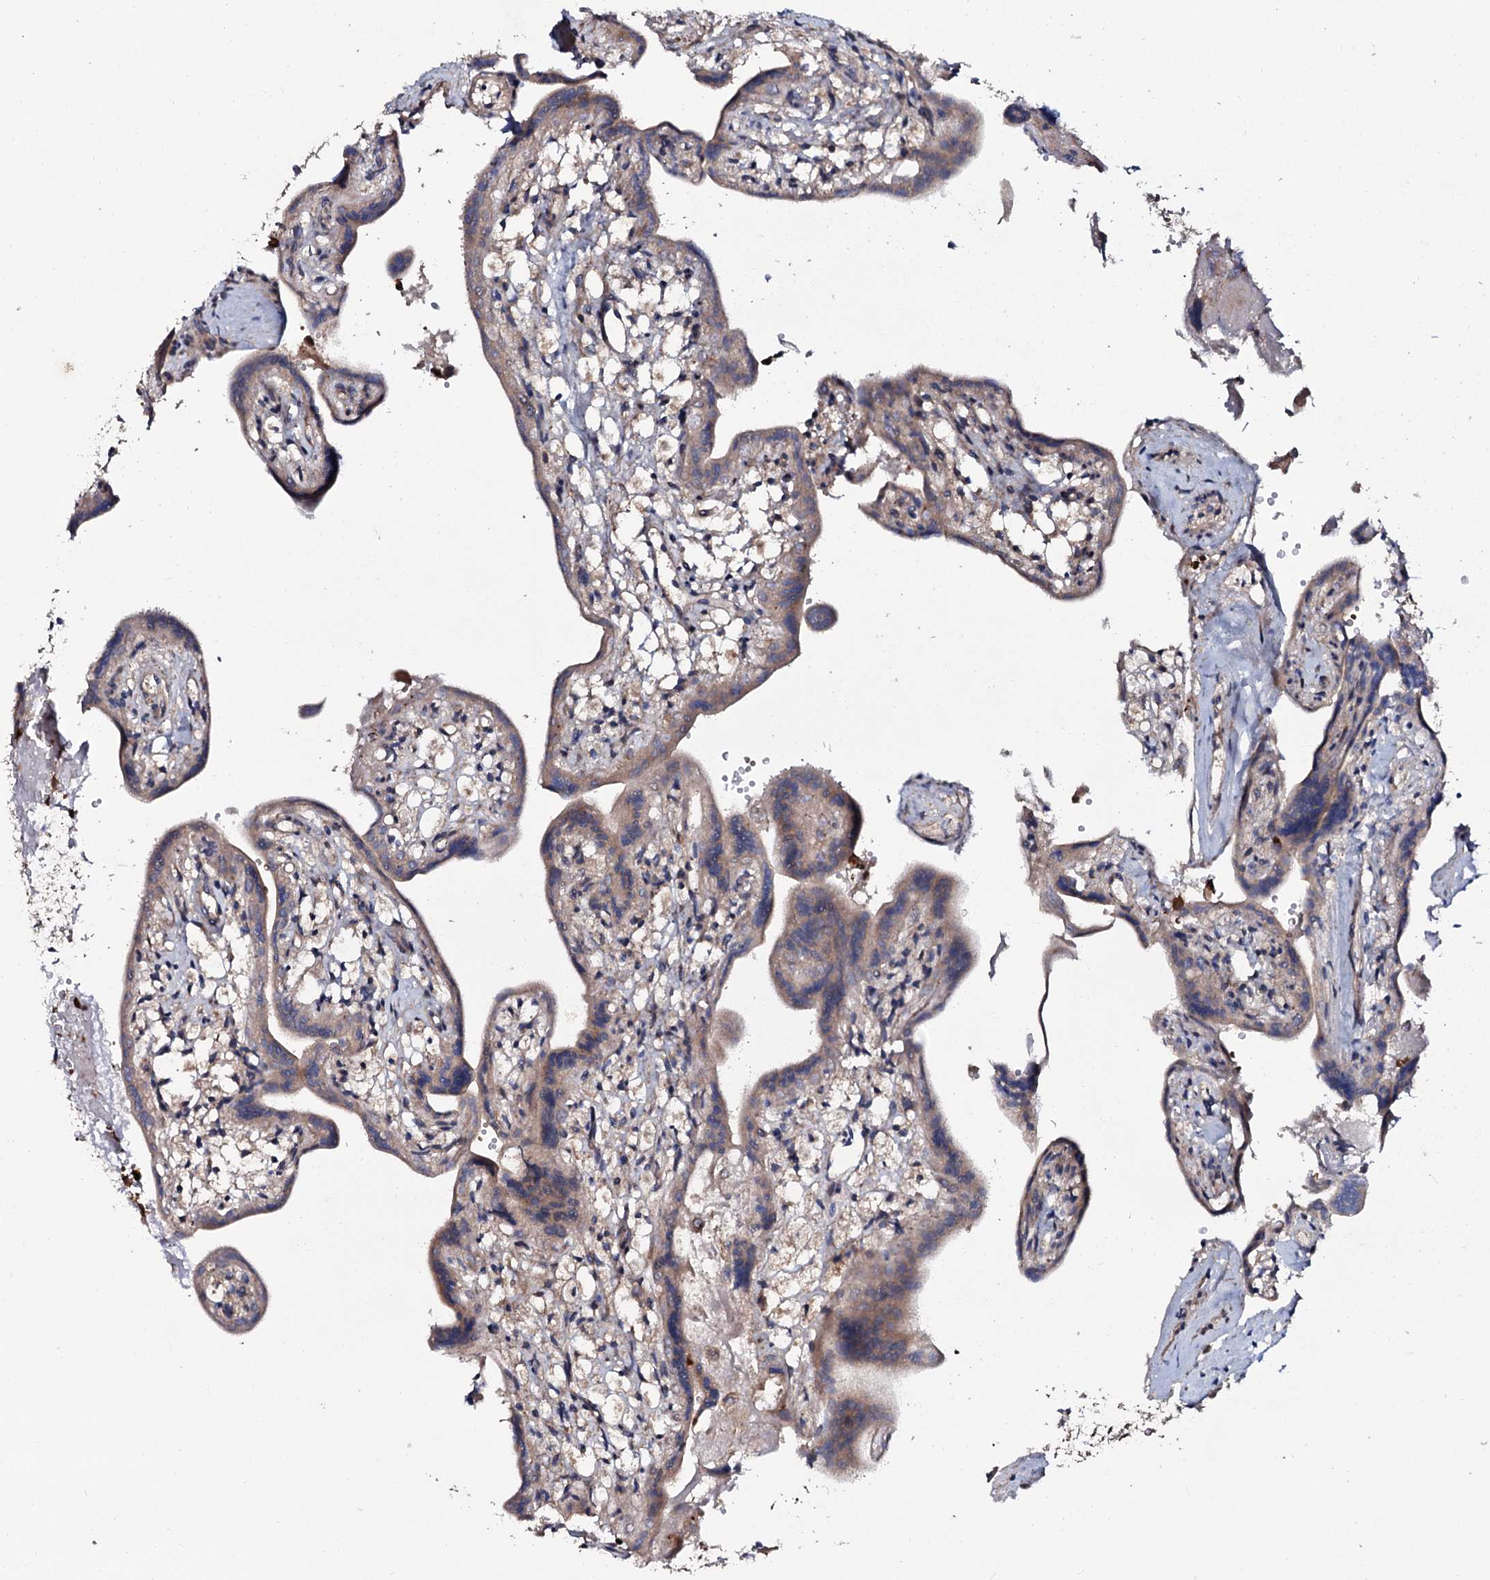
{"staining": {"intensity": "moderate", "quantity": "25%-75%", "location": "cytoplasmic/membranous"}, "tissue": "placenta", "cell_type": "Trophoblastic cells", "image_type": "normal", "snomed": [{"axis": "morphology", "description": "Normal tissue, NOS"}, {"axis": "topography", "description": "Placenta"}], "caption": "The micrograph reveals a brown stain indicating the presence of a protein in the cytoplasmic/membranous of trophoblastic cells in placenta. (DAB (3,3'-diaminobenzidine) IHC, brown staining for protein, blue staining for nuclei).", "gene": "COG6", "patient": {"sex": "female", "age": 37}}